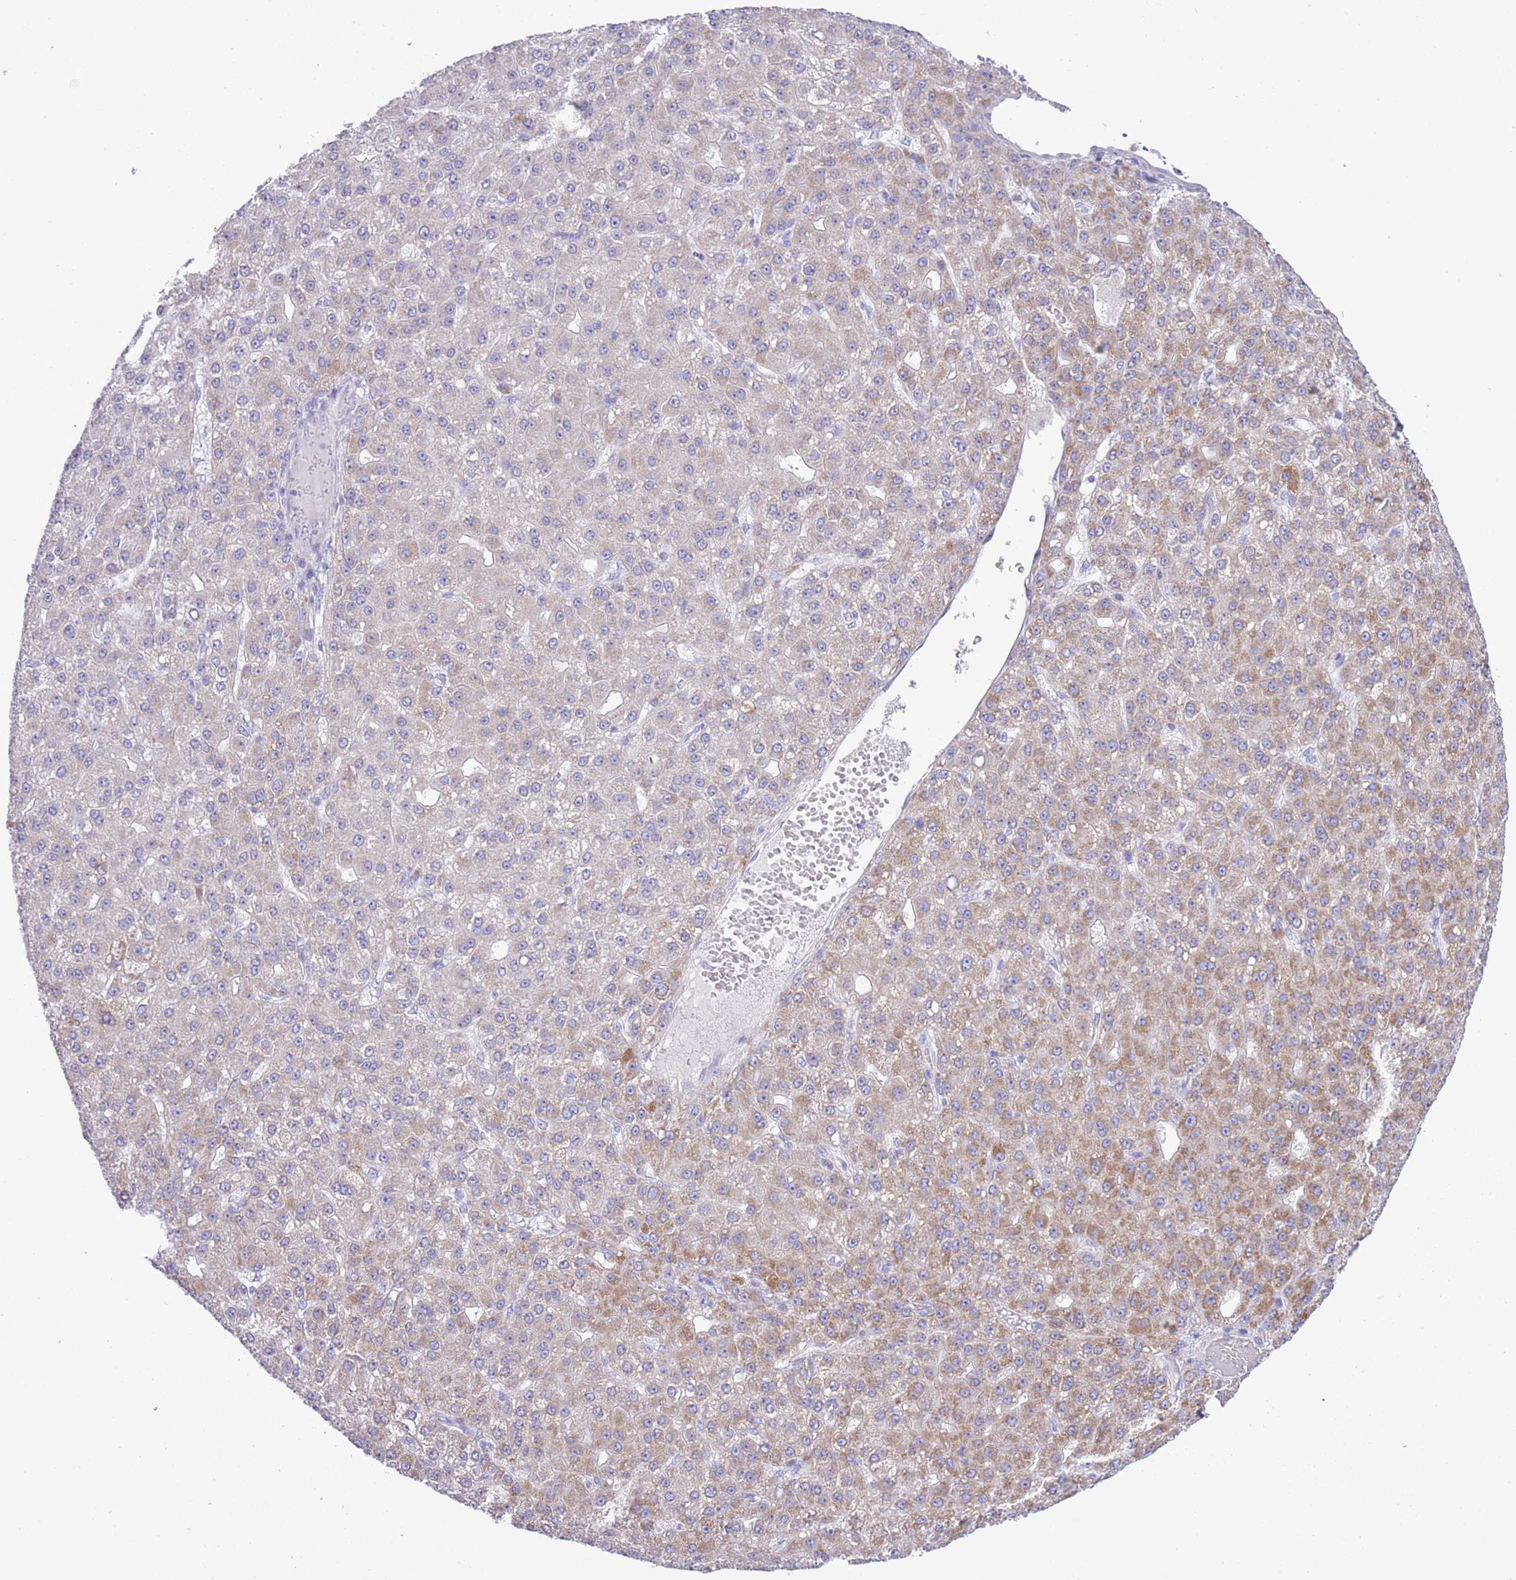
{"staining": {"intensity": "moderate", "quantity": "25%-75%", "location": "cytoplasmic/membranous"}, "tissue": "liver cancer", "cell_type": "Tumor cells", "image_type": "cancer", "snomed": [{"axis": "morphology", "description": "Carcinoma, Hepatocellular, NOS"}, {"axis": "topography", "description": "Liver"}], "caption": "Tumor cells display medium levels of moderate cytoplasmic/membranous staining in about 25%-75% of cells in human hepatocellular carcinoma (liver).", "gene": "MOCOS", "patient": {"sex": "male", "age": 67}}